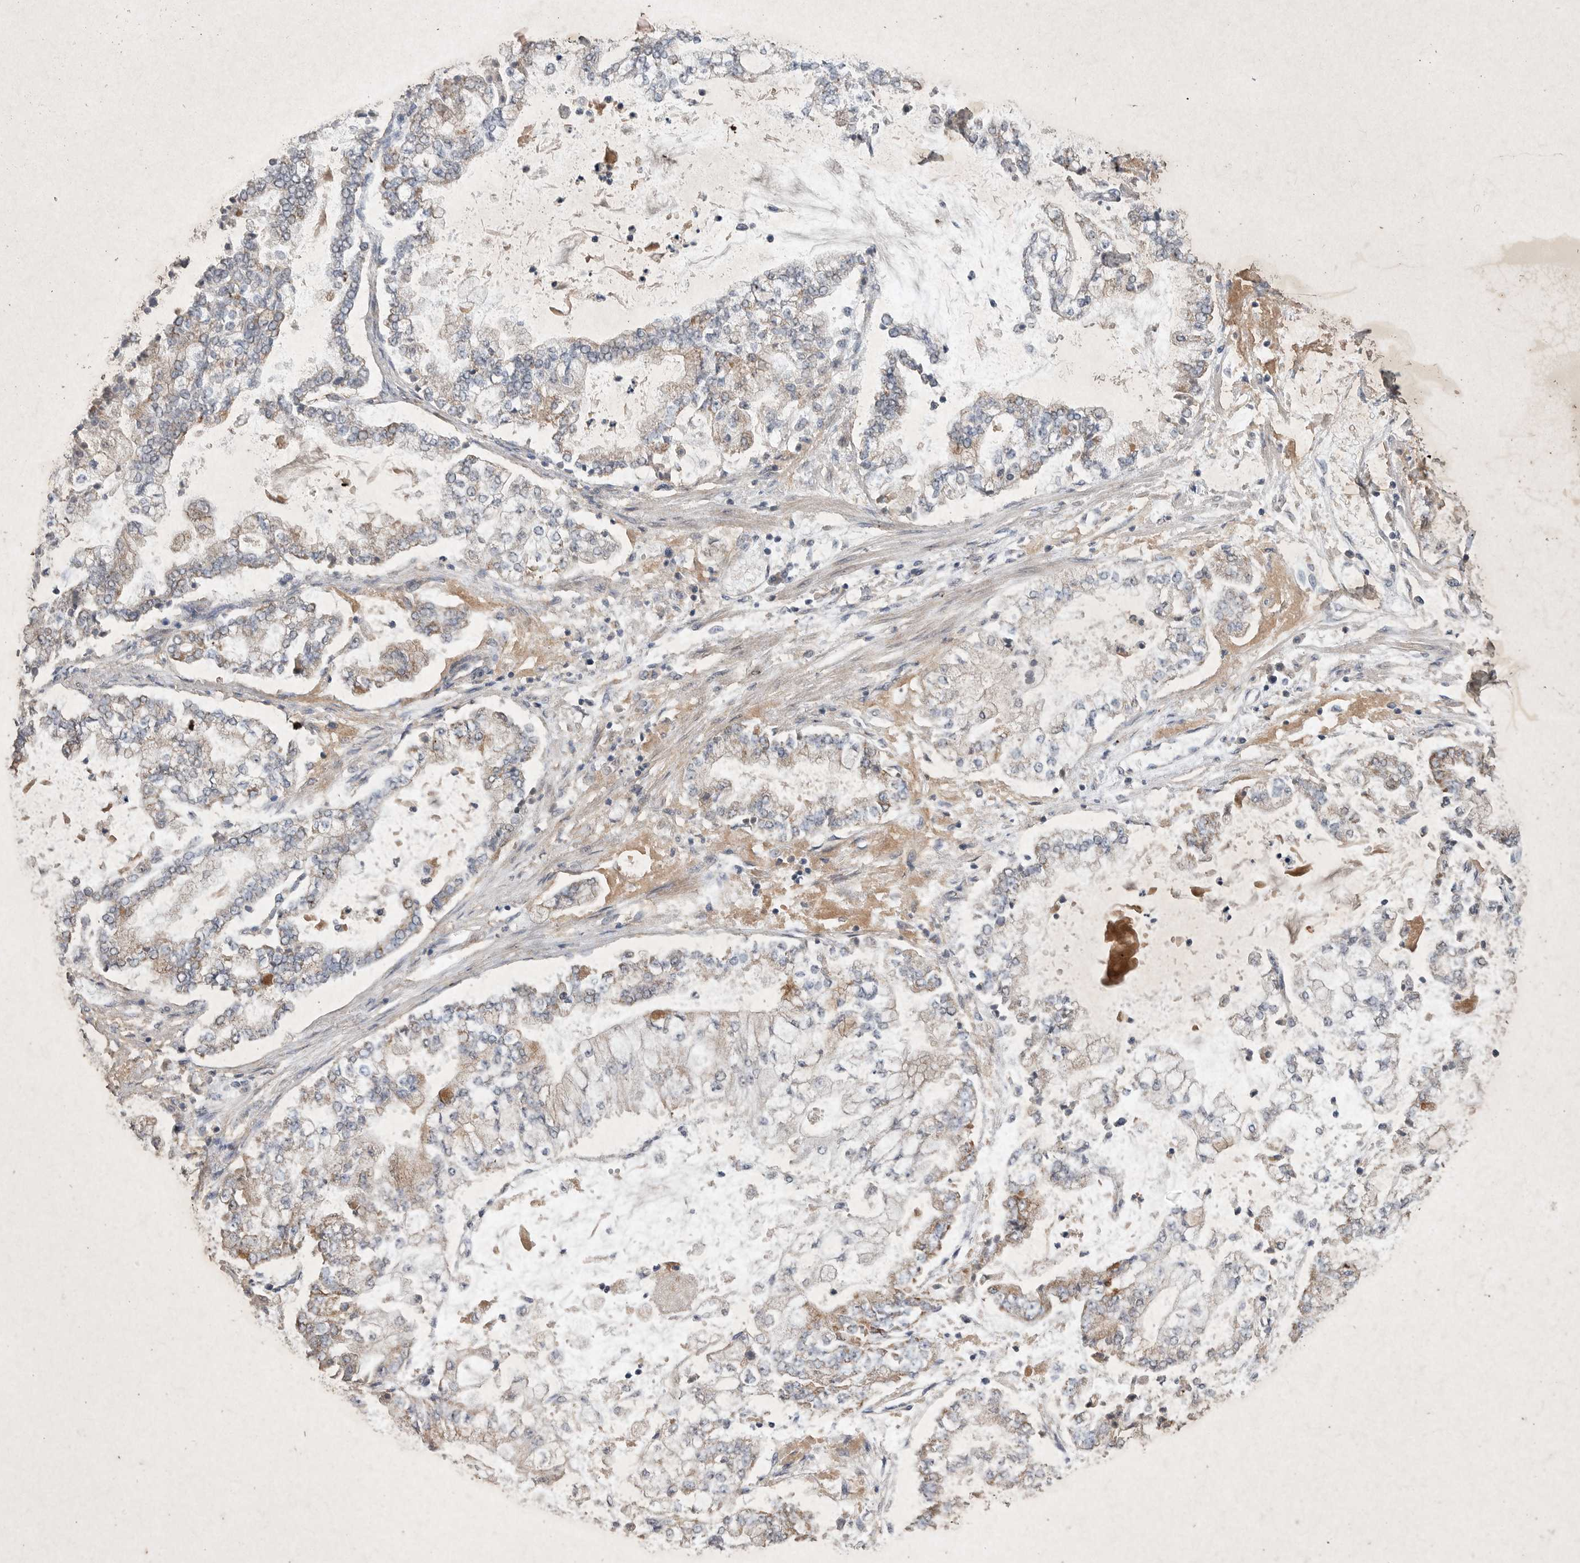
{"staining": {"intensity": "weak", "quantity": "<25%", "location": "cytoplasmic/membranous"}, "tissue": "stomach cancer", "cell_type": "Tumor cells", "image_type": "cancer", "snomed": [{"axis": "morphology", "description": "Adenocarcinoma, NOS"}, {"axis": "topography", "description": "Stomach"}], "caption": "Immunohistochemistry (IHC) micrograph of human stomach cancer stained for a protein (brown), which displays no positivity in tumor cells.", "gene": "DDR1", "patient": {"sex": "male", "age": 76}}